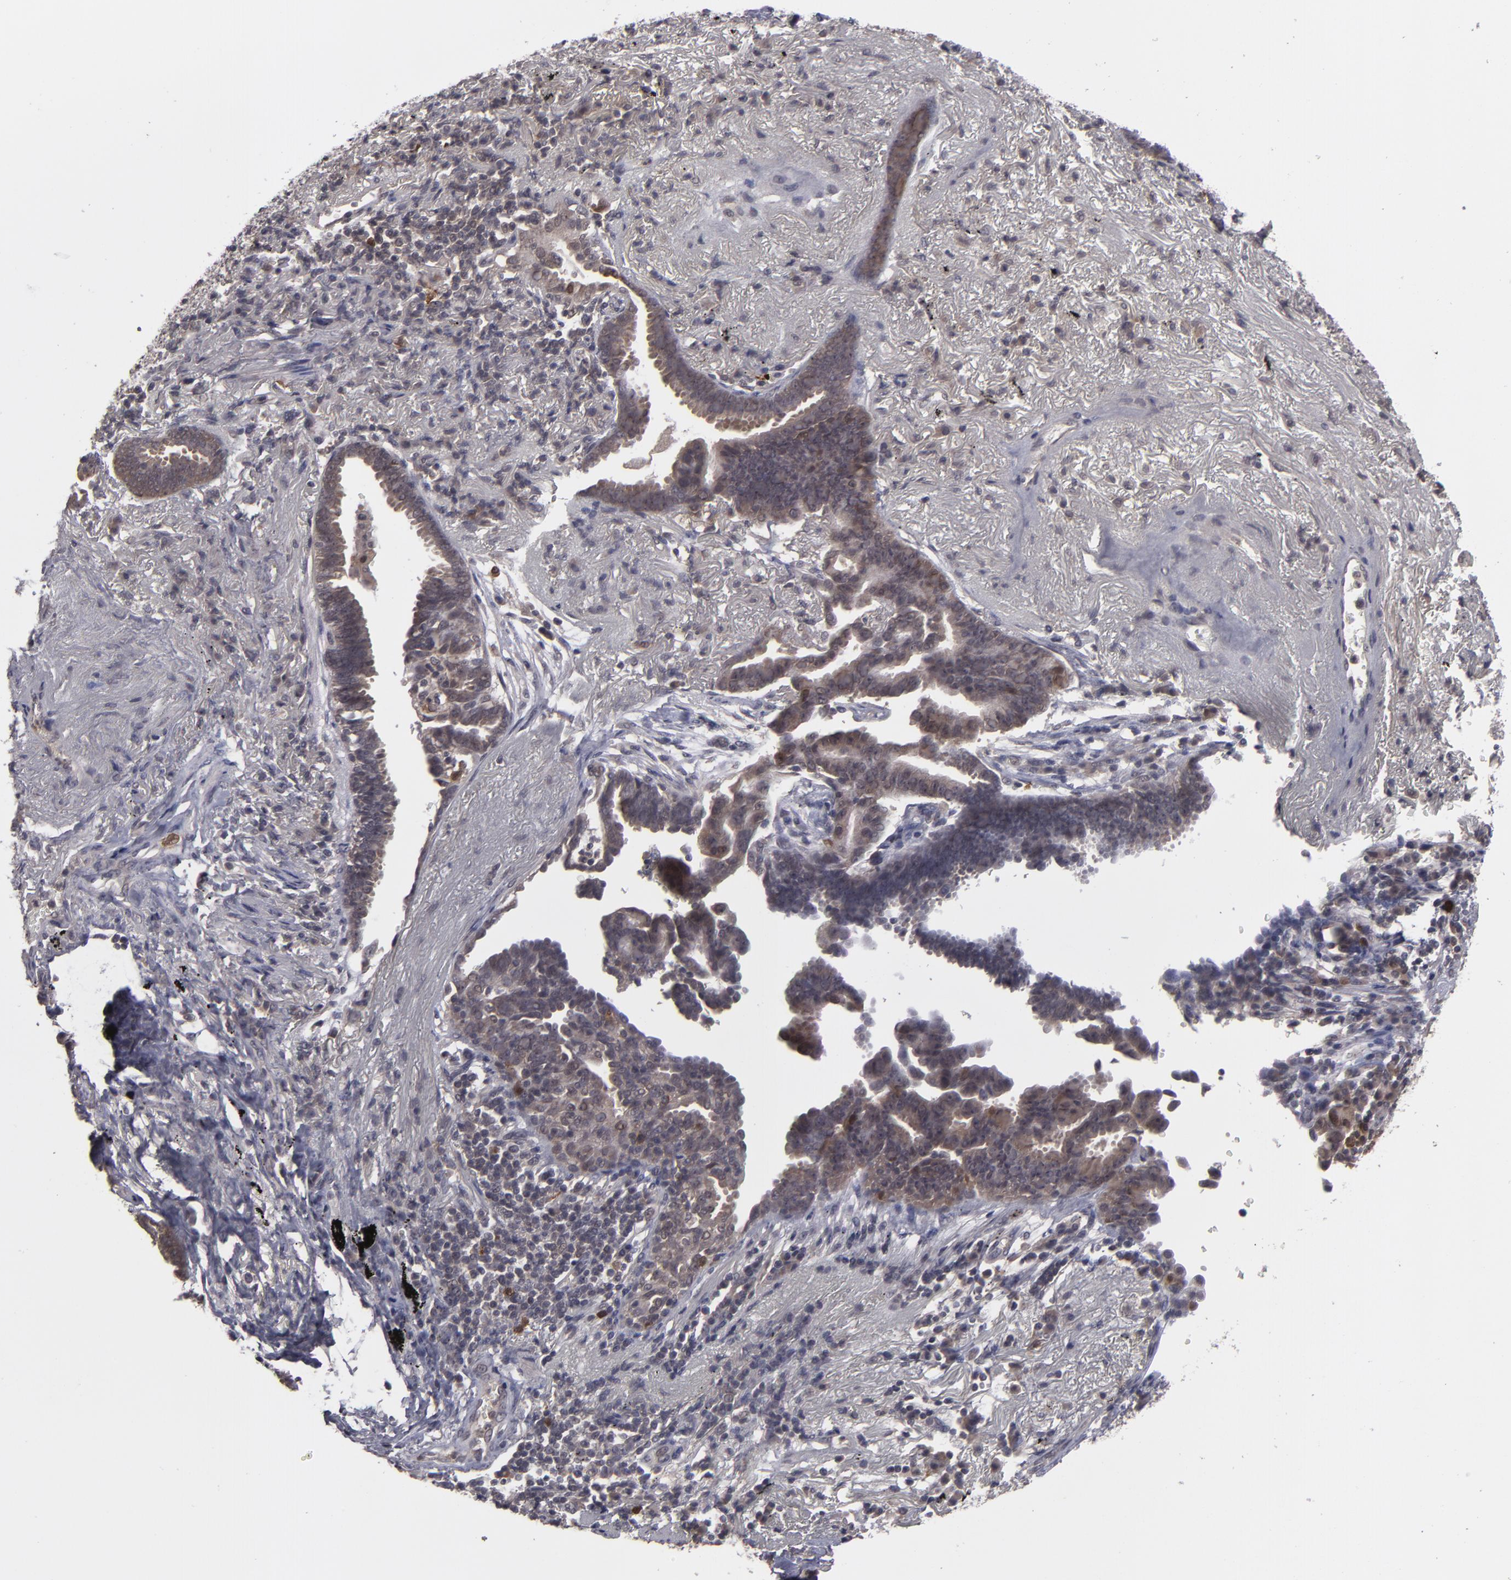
{"staining": {"intensity": "weak", "quantity": ">75%", "location": "cytoplasmic/membranous"}, "tissue": "lung cancer", "cell_type": "Tumor cells", "image_type": "cancer", "snomed": [{"axis": "morphology", "description": "Adenocarcinoma, NOS"}, {"axis": "topography", "description": "Lung"}], "caption": "Immunohistochemistry of lung cancer reveals low levels of weak cytoplasmic/membranous positivity in approximately >75% of tumor cells.", "gene": "TYMS", "patient": {"sex": "female", "age": 64}}